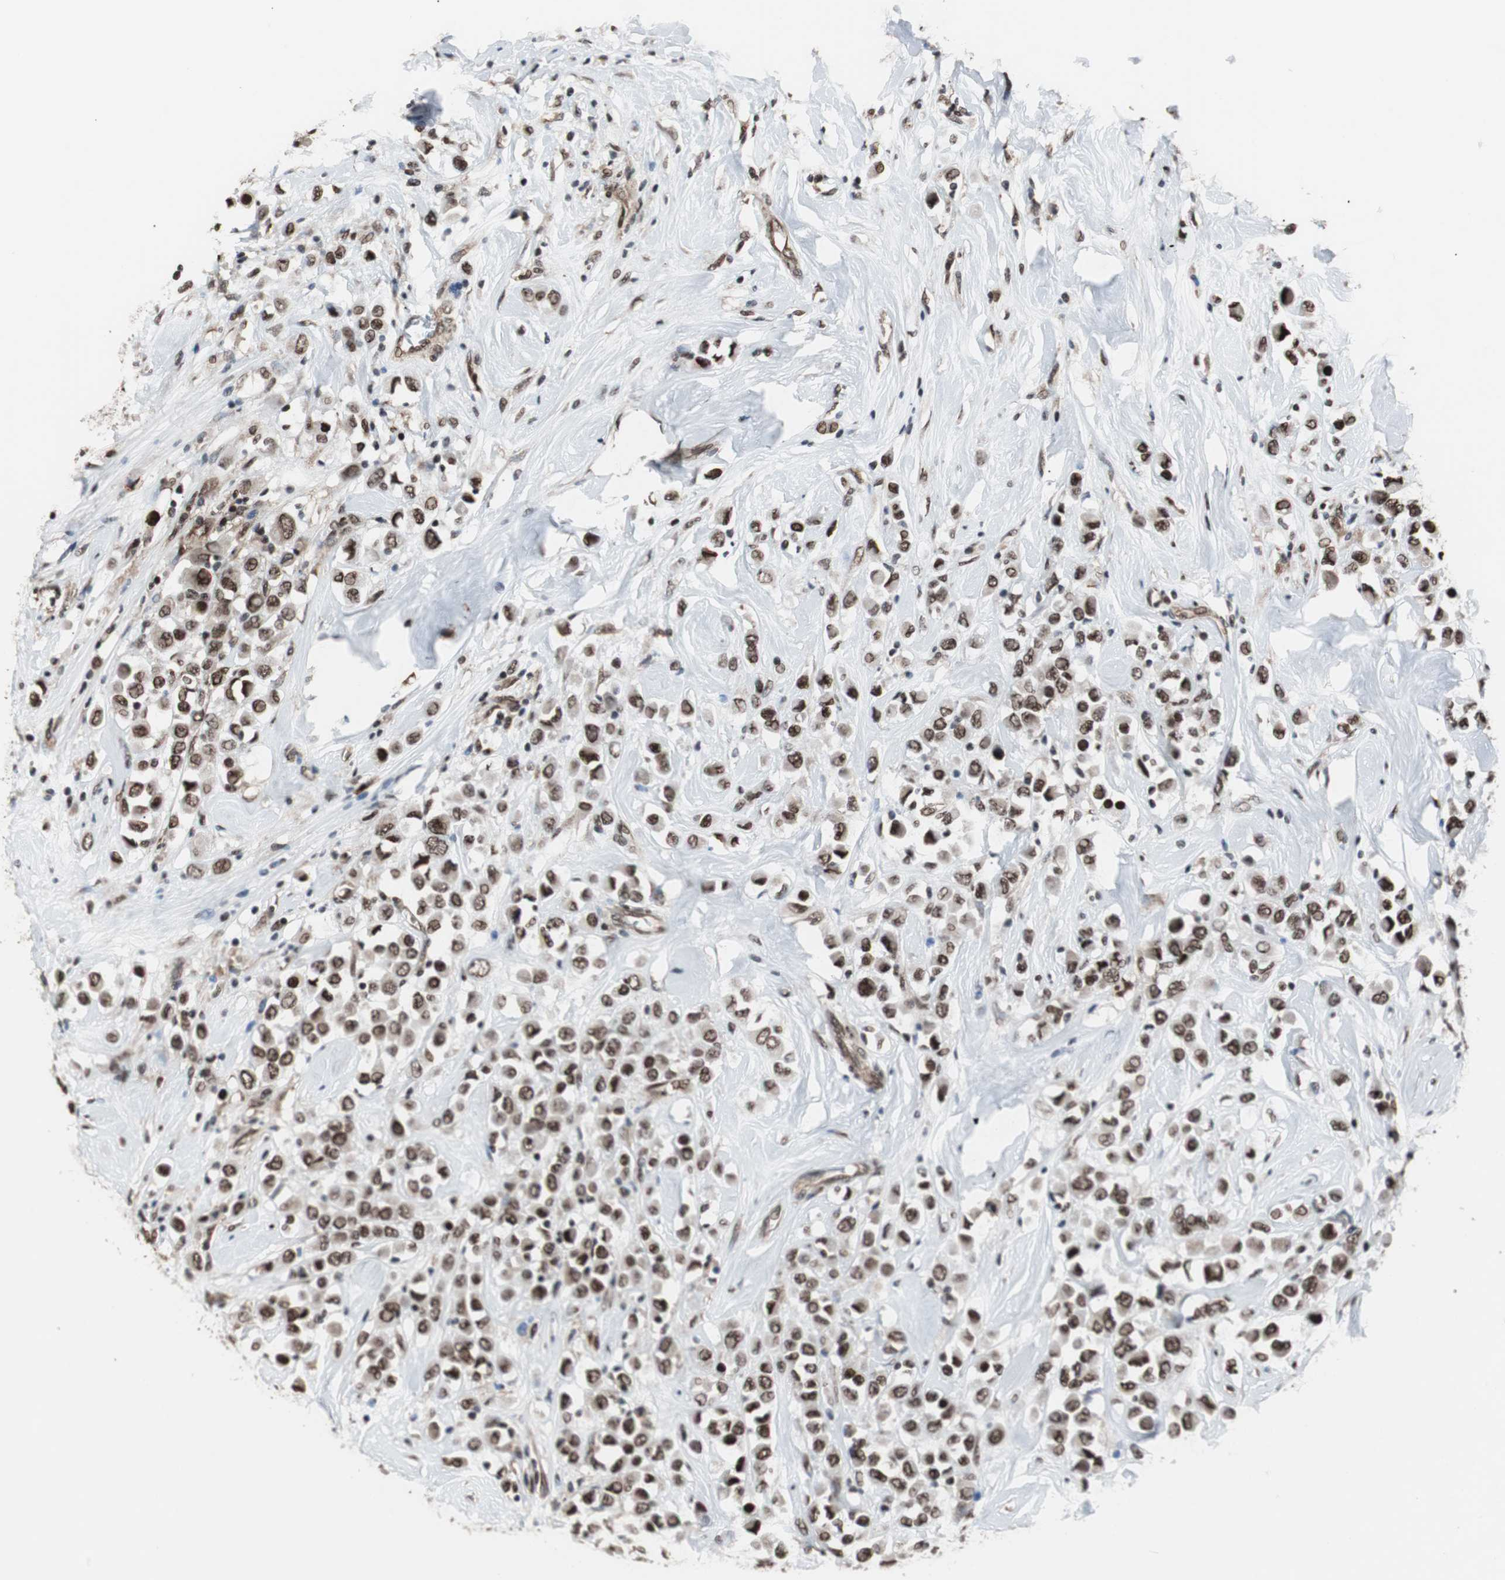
{"staining": {"intensity": "strong", "quantity": ">75%", "location": "nuclear"}, "tissue": "breast cancer", "cell_type": "Tumor cells", "image_type": "cancer", "snomed": [{"axis": "morphology", "description": "Duct carcinoma"}, {"axis": "topography", "description": "Breast"}], "caption": "Immunohistochemical staining of invasive ductal carcinoma (breast) reveals strong nuclear protein expression in approximately >75% of tumor cells. Nuclei are stained in blue.", "gene": "POGZ", "patient": {"sex": "female", "age": 61}}